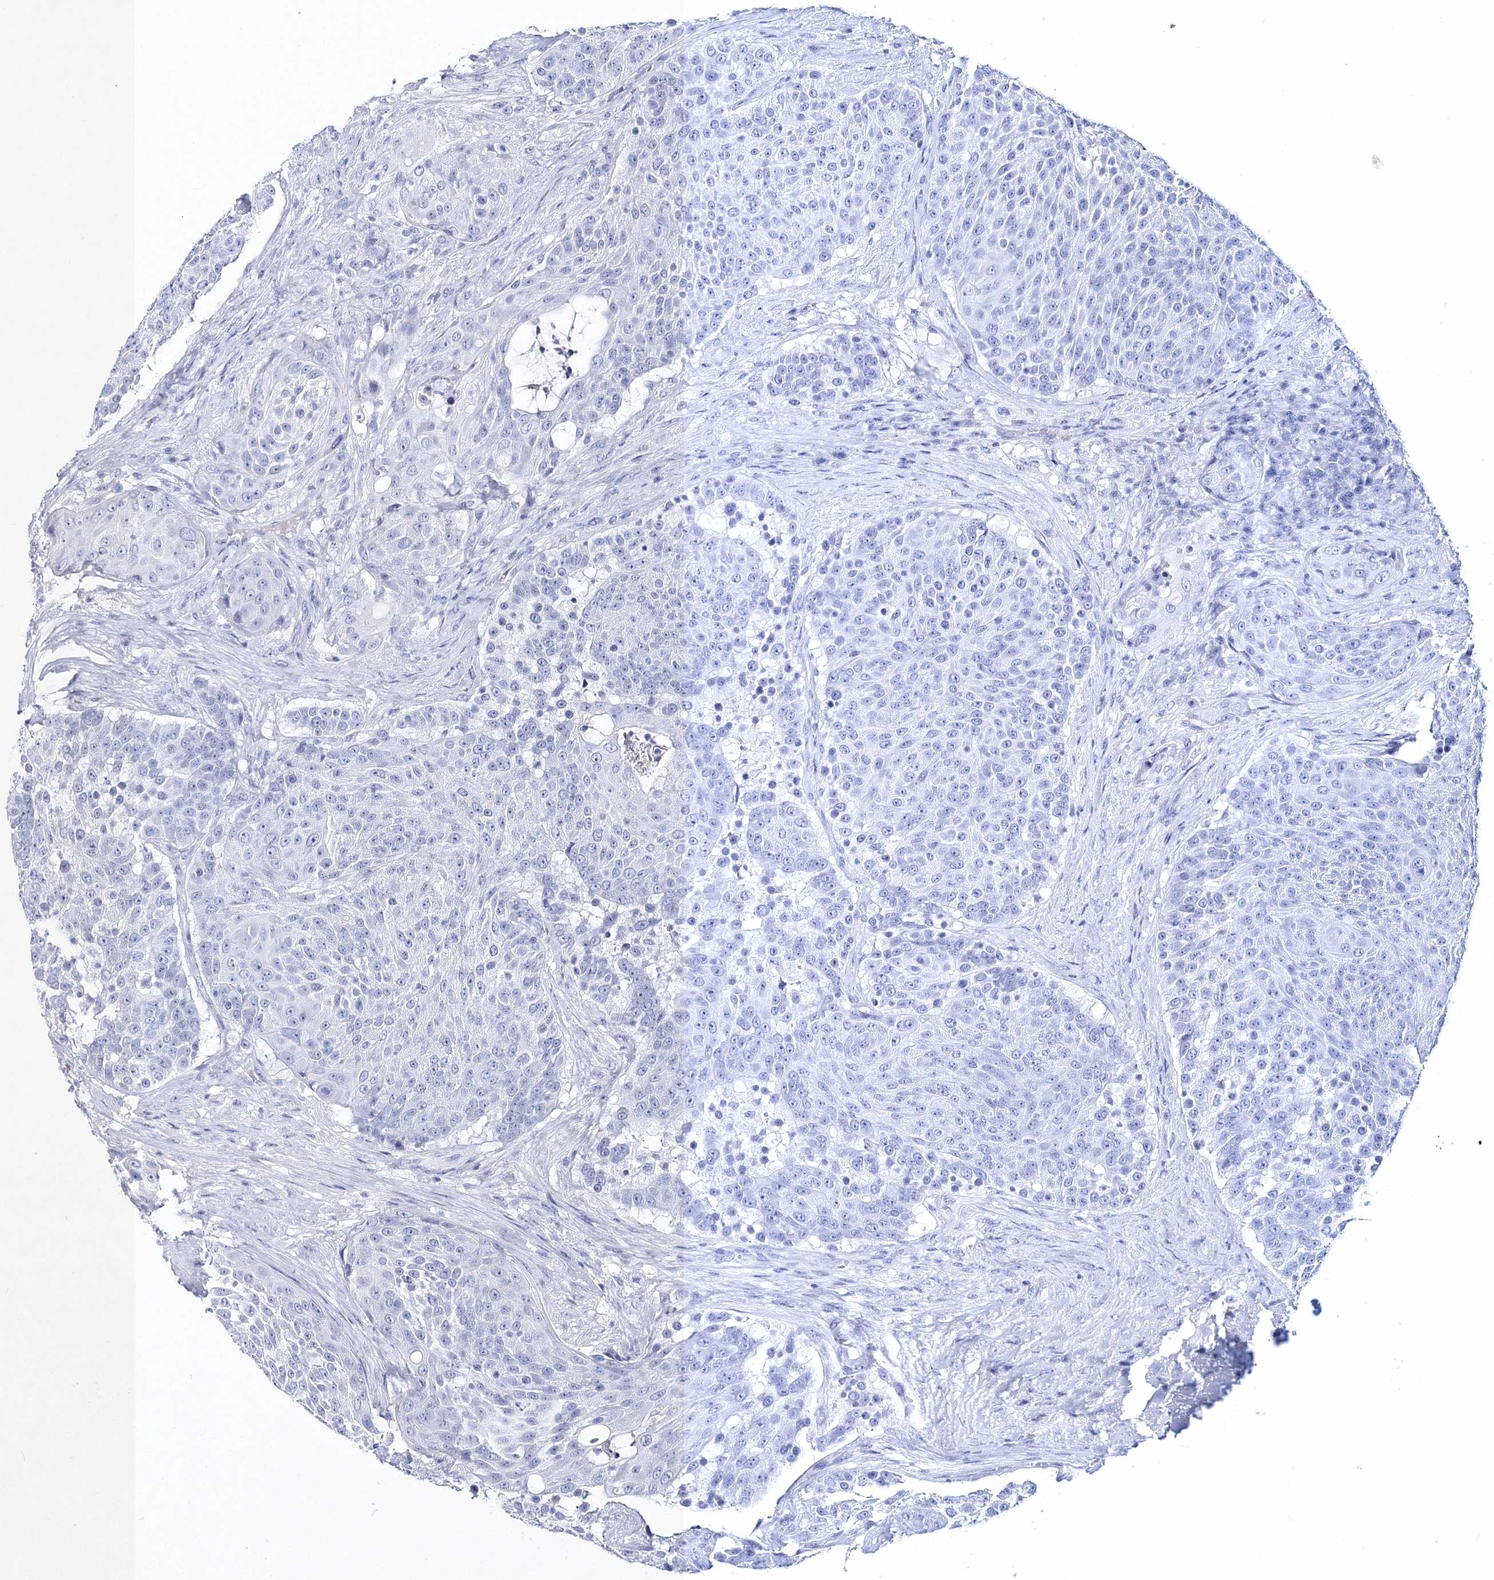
{"staining": {"intensity": "negative", "quantity": "none", "location": "none"}, "tissue": "urothelial cancer", "cell_type": "Tumor cells", "image_type": "cancer", "snomed": [{"axis": "morphology", "description": "Urothelial carcinoma, High grade"}, {"axis": "topography", "description": "Urinary bladder"}], "caption": "Urothelial cancer stained for a protein using immunohistochemistry (IHC) shows no expression tumor cells.", "gene": "MYOZ2", "patient": {"sex": "female", "age": 63}}